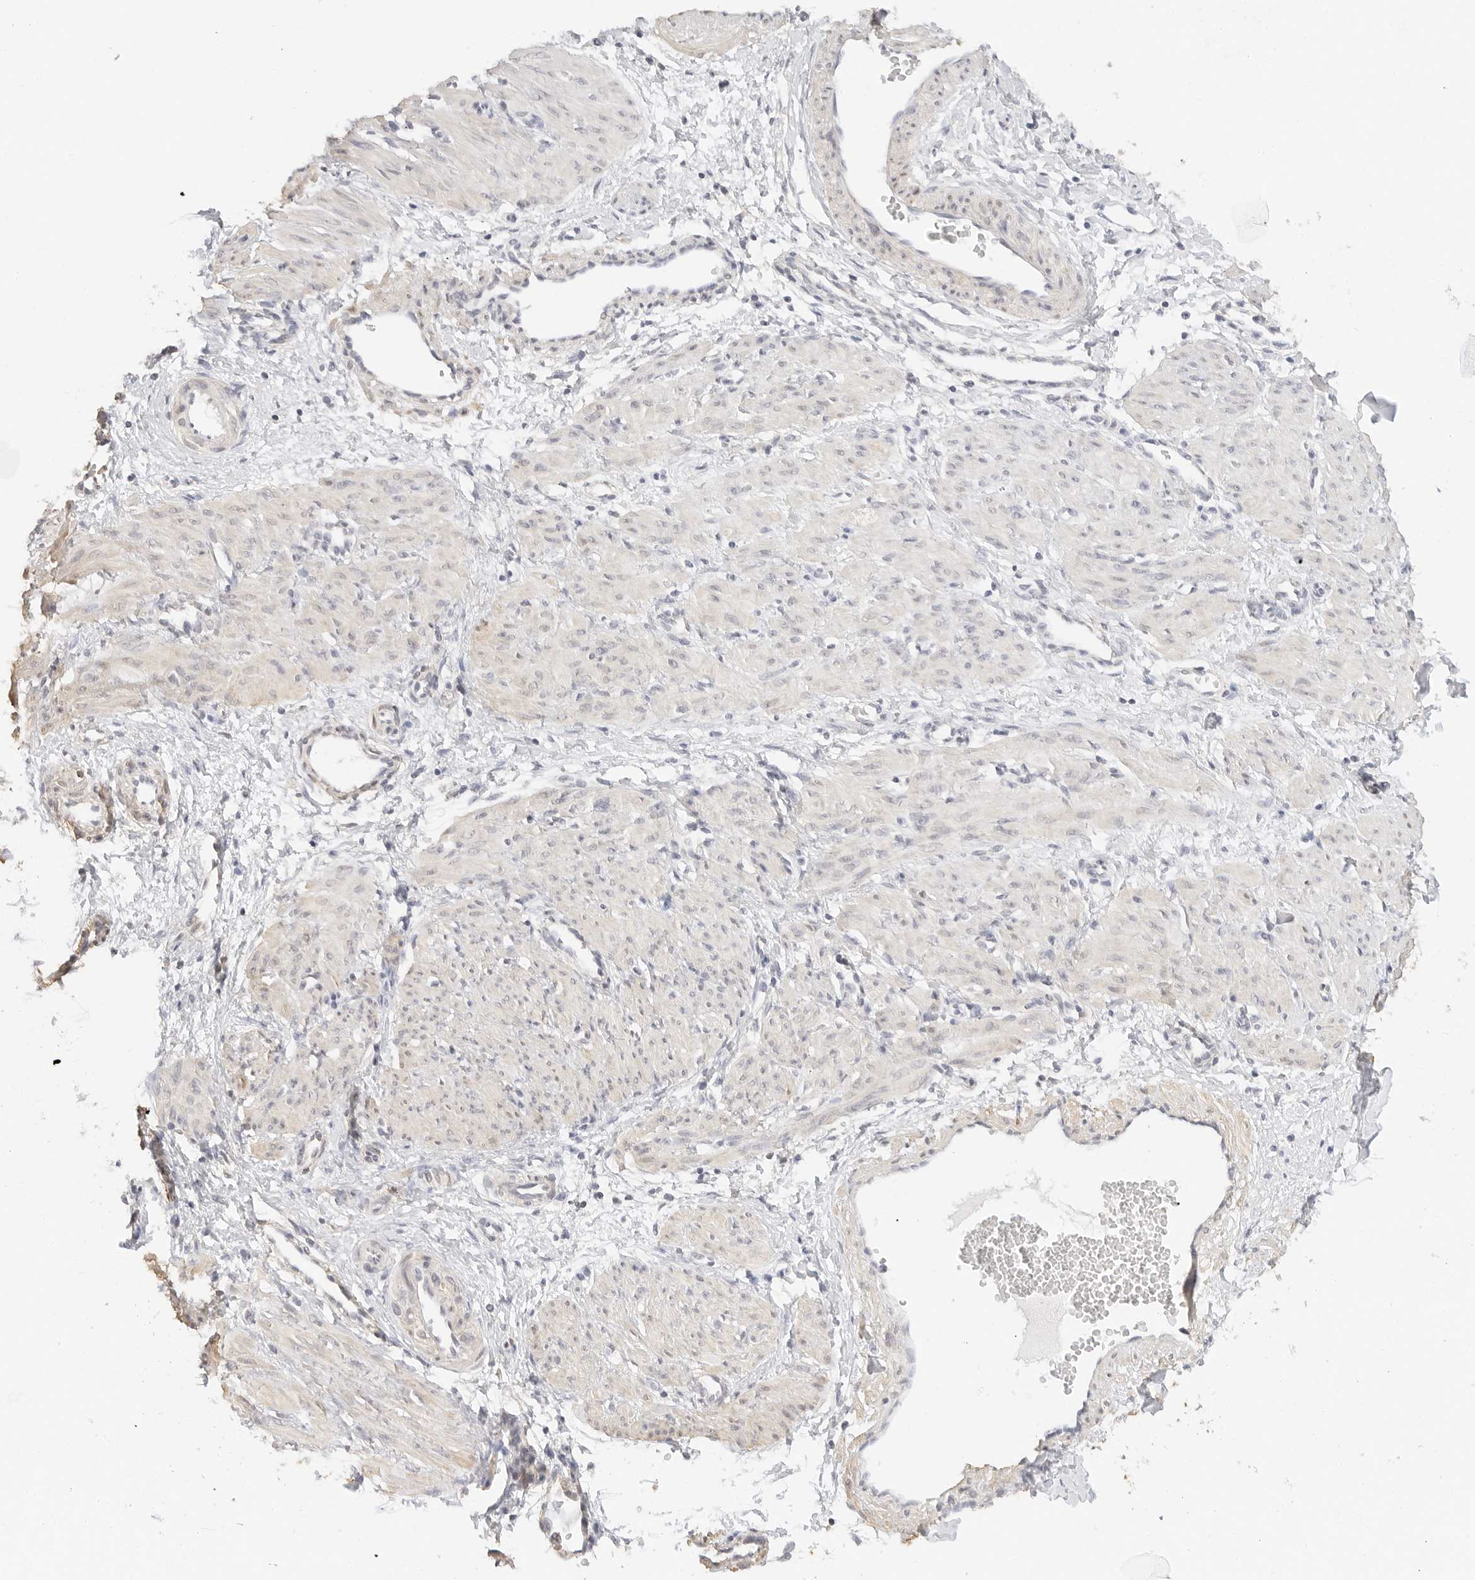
{"staining": {"intensity": "weak", "quantity": "<25%", "location": "cytoplasmic/membranous"}, "tissue": "smooth muscle", "cell_type": "Smooth muscle cells", "image_type": "normal", "snomed": [{"axis": "morphology", "description": "Normal tissue, NOS"}, {"axis": "topography", "description": "Endometrium"}], "caption": "This is a photomicrograph of immunohistochemistry (IHC) staining of unremarkable smooth muscle, which shows no staining in smooth muscle cells.", "gene": "PCDH19", "patient": {"sex": "female", "age": 33}}